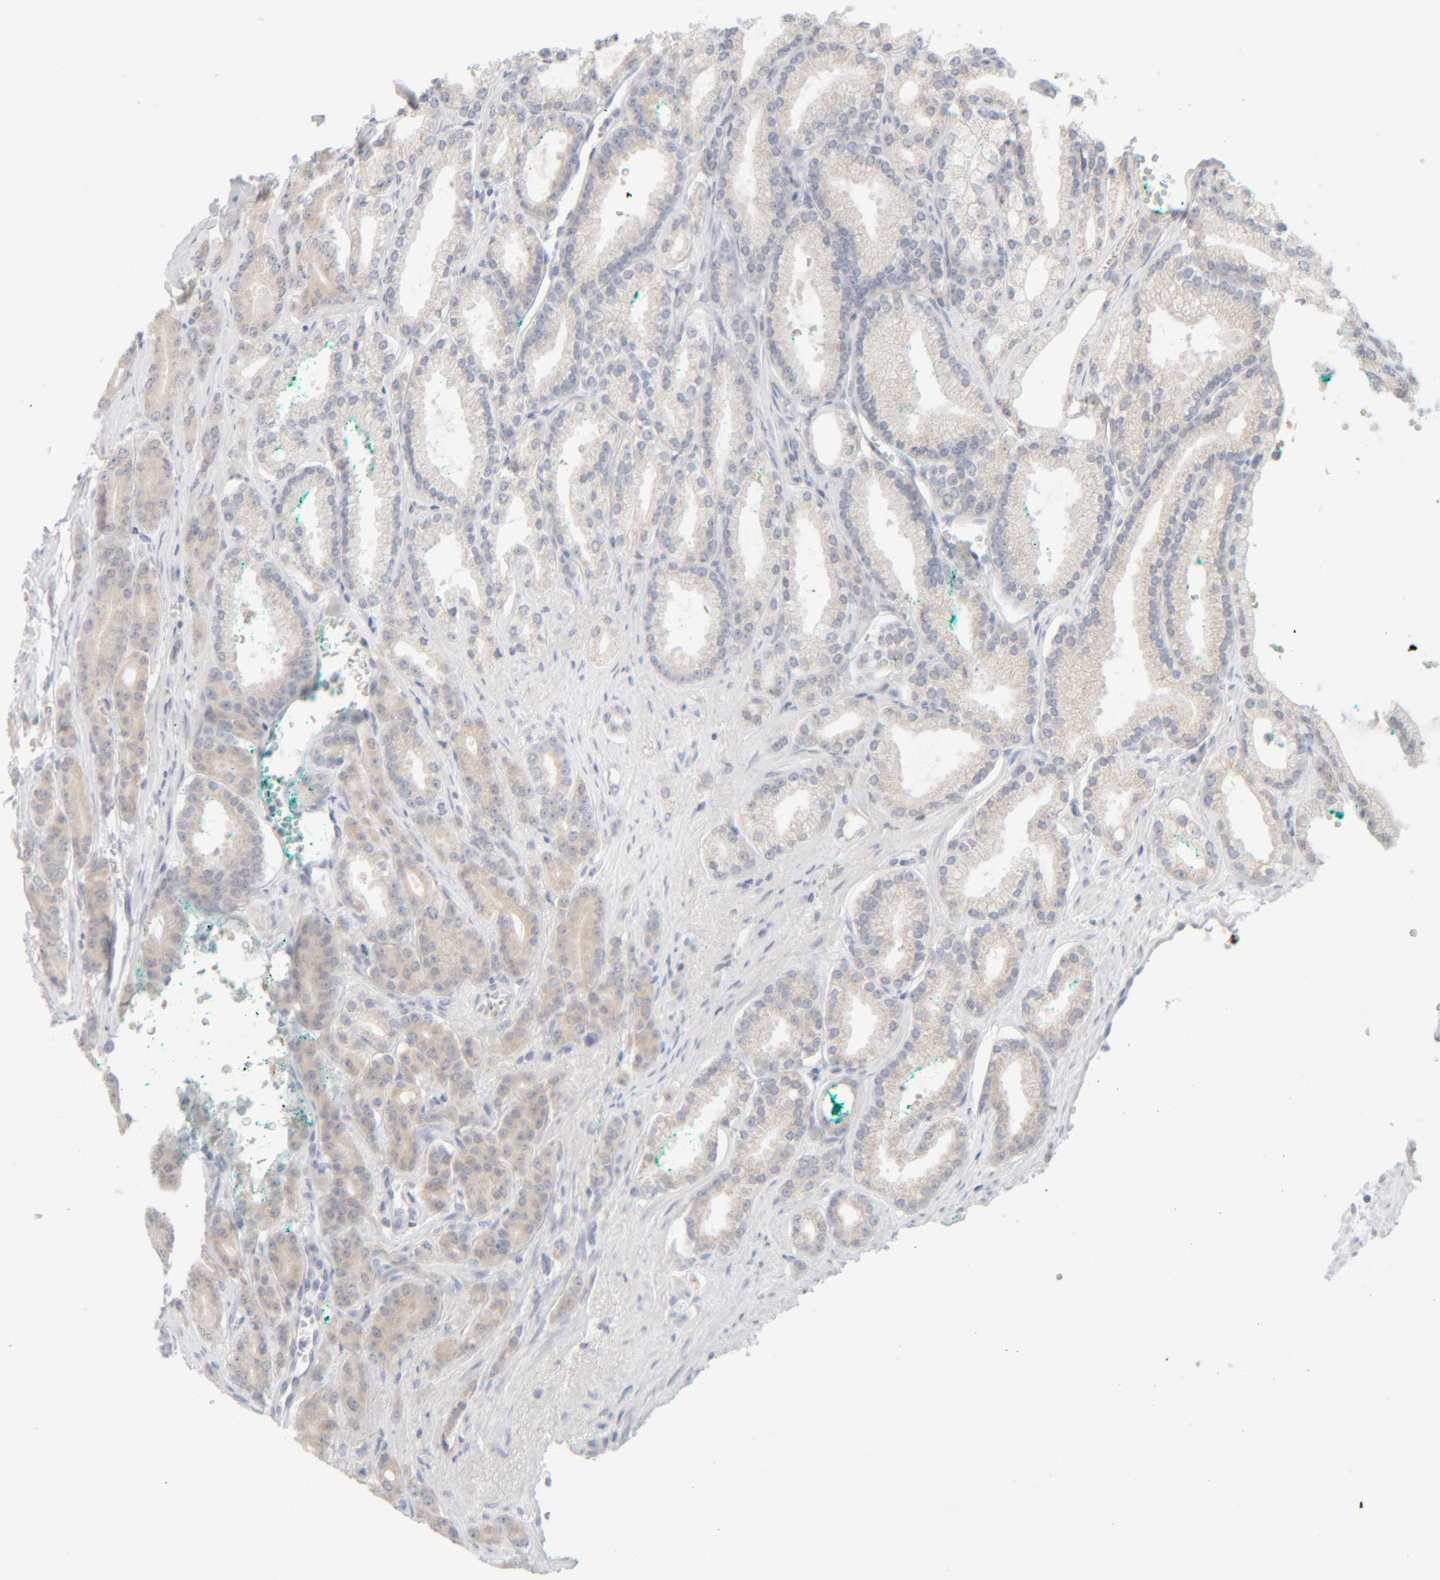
{"staining": {"intensity": "weak", "quantity": "<25%", "location": "cytoplasmic/membranous"}, "tissue": "prostate cancer", "cell_type": "Tumor cells", "image_type": "cancer", "snomed": [{"axis": "morphology", "description": "Adenocarcinoma, High grade"}, {"axis": "topography", "description": "Prostate"}], "caption": "The photomicrograph demonstrates no staining of tumor cells in prostate cancer. (DAB immunohistochemistry, high magnification).", "gene": "RIDA", "patient": {"sex": "male", "age": 71}}